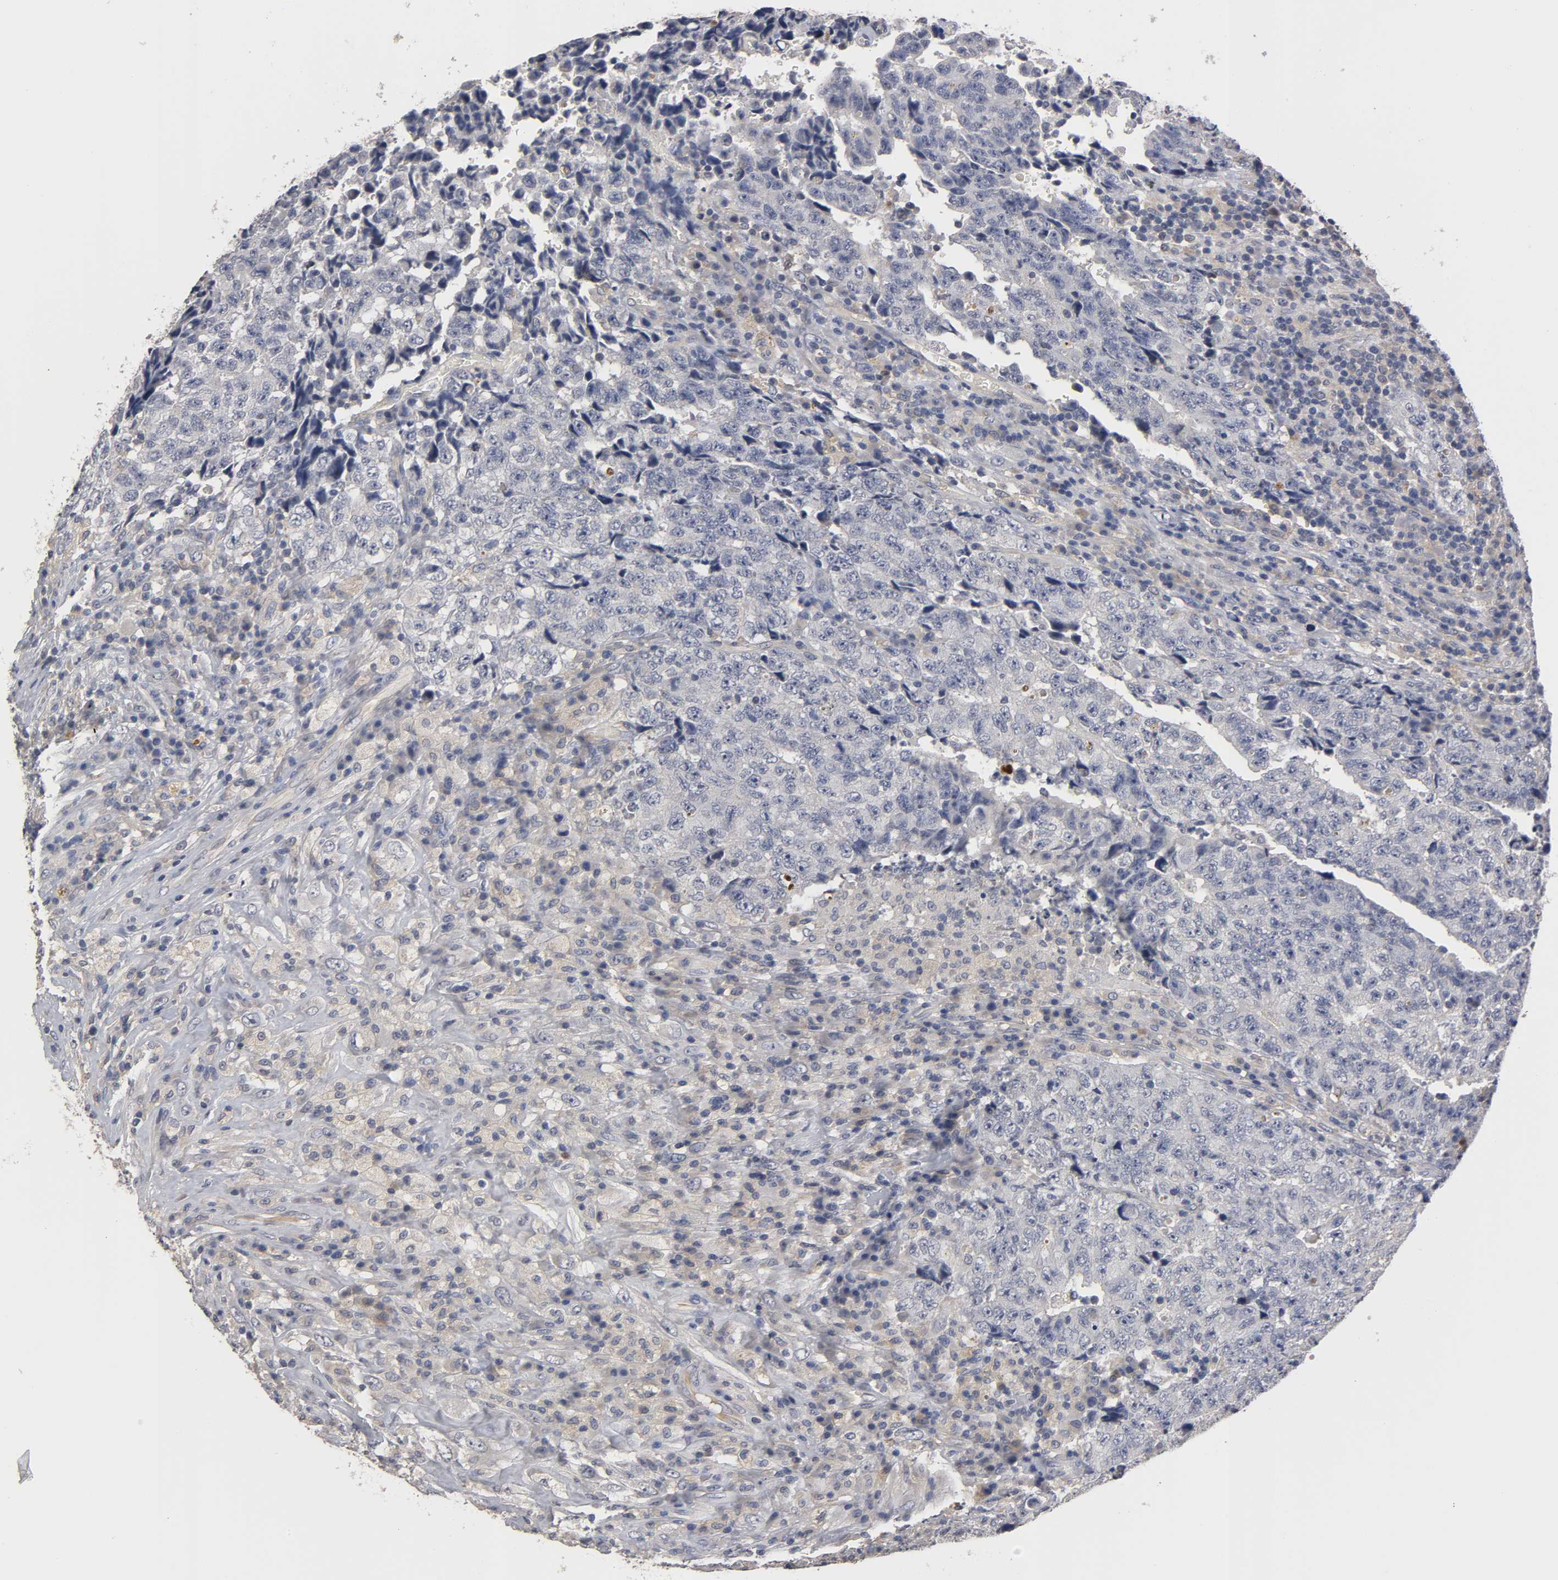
{"staining": {"intensity": "negative", "quantity": "none", "location": "none"}, "tissue": "testis cancer", "cell_type": "Tumor cells", "image_type": "cancer", "snomed": [{"axis": "morphology", "description": "Necrosis, NOS"}, {"axis": "morphology", "description": "Carcinoma, Embryonal, NOS"}, {"axis": "topography", "description": "Testis"}], "caption": "Embryonal carcinoma (testis) was stained to show a protein in brown. There is no significant staining in tumor cells.", "gene": "OVOL1", "patient": {"sex": "male", "age": 19}}